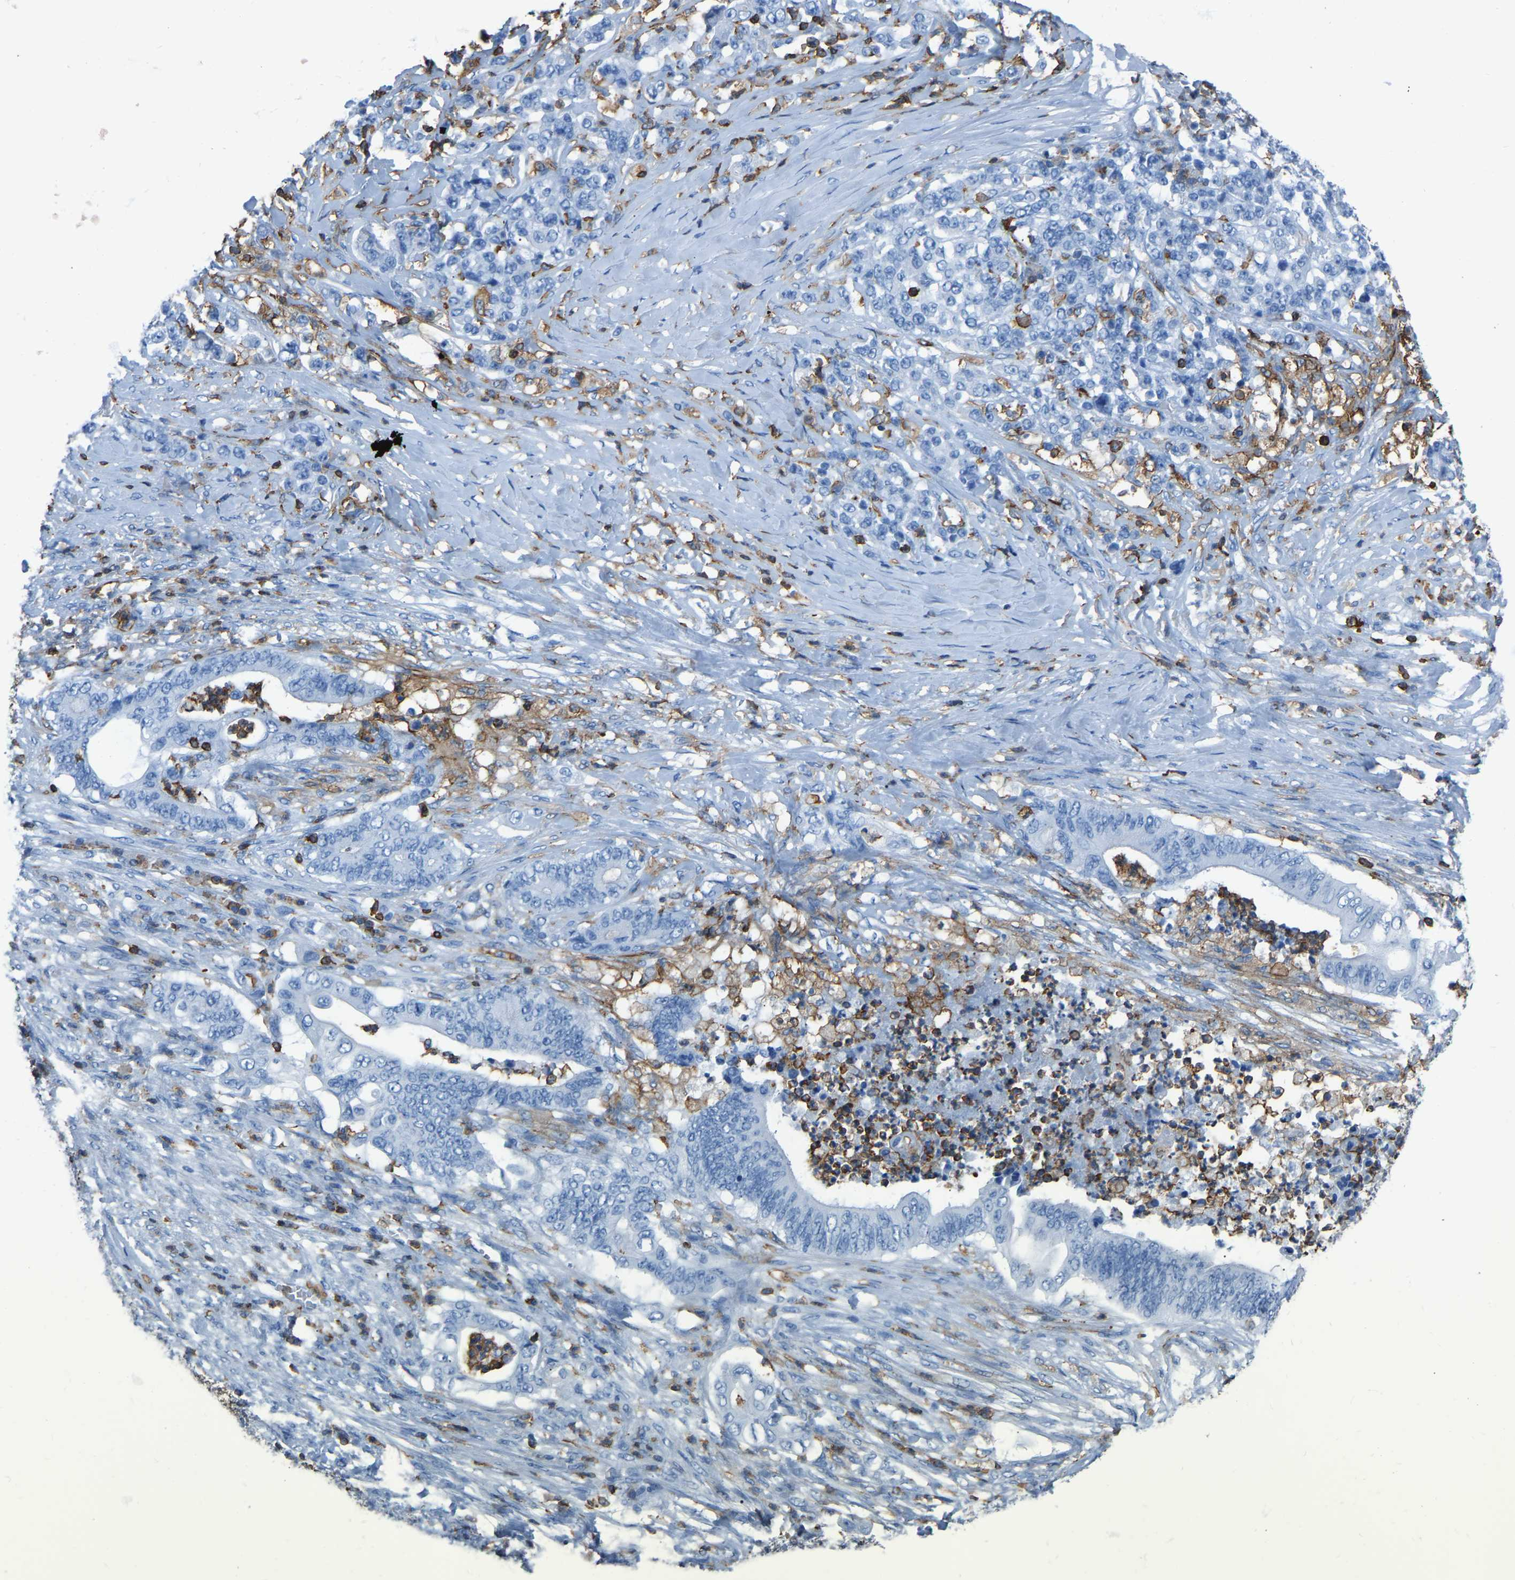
{"staining": {"intensity": "negative", "quantity": "none", "location": "none"}, "tissue": "stomach cancer", "cell_type": "Tumor cells", "image_type": "cancer", "snomed": [{"axis": "morphology", "description": "Adenocarcinoma, NOS"}, {"axis": "topography", "description": "Stomach"}], "caption": "Immunohistochemistry (IHC) photomicrograph of human stomach cancer stained for a protein (brown), which demonstrates no positivity in tumor cells.", "gene": "LSP1", "patient": {"sex": "female", "age": 73}}